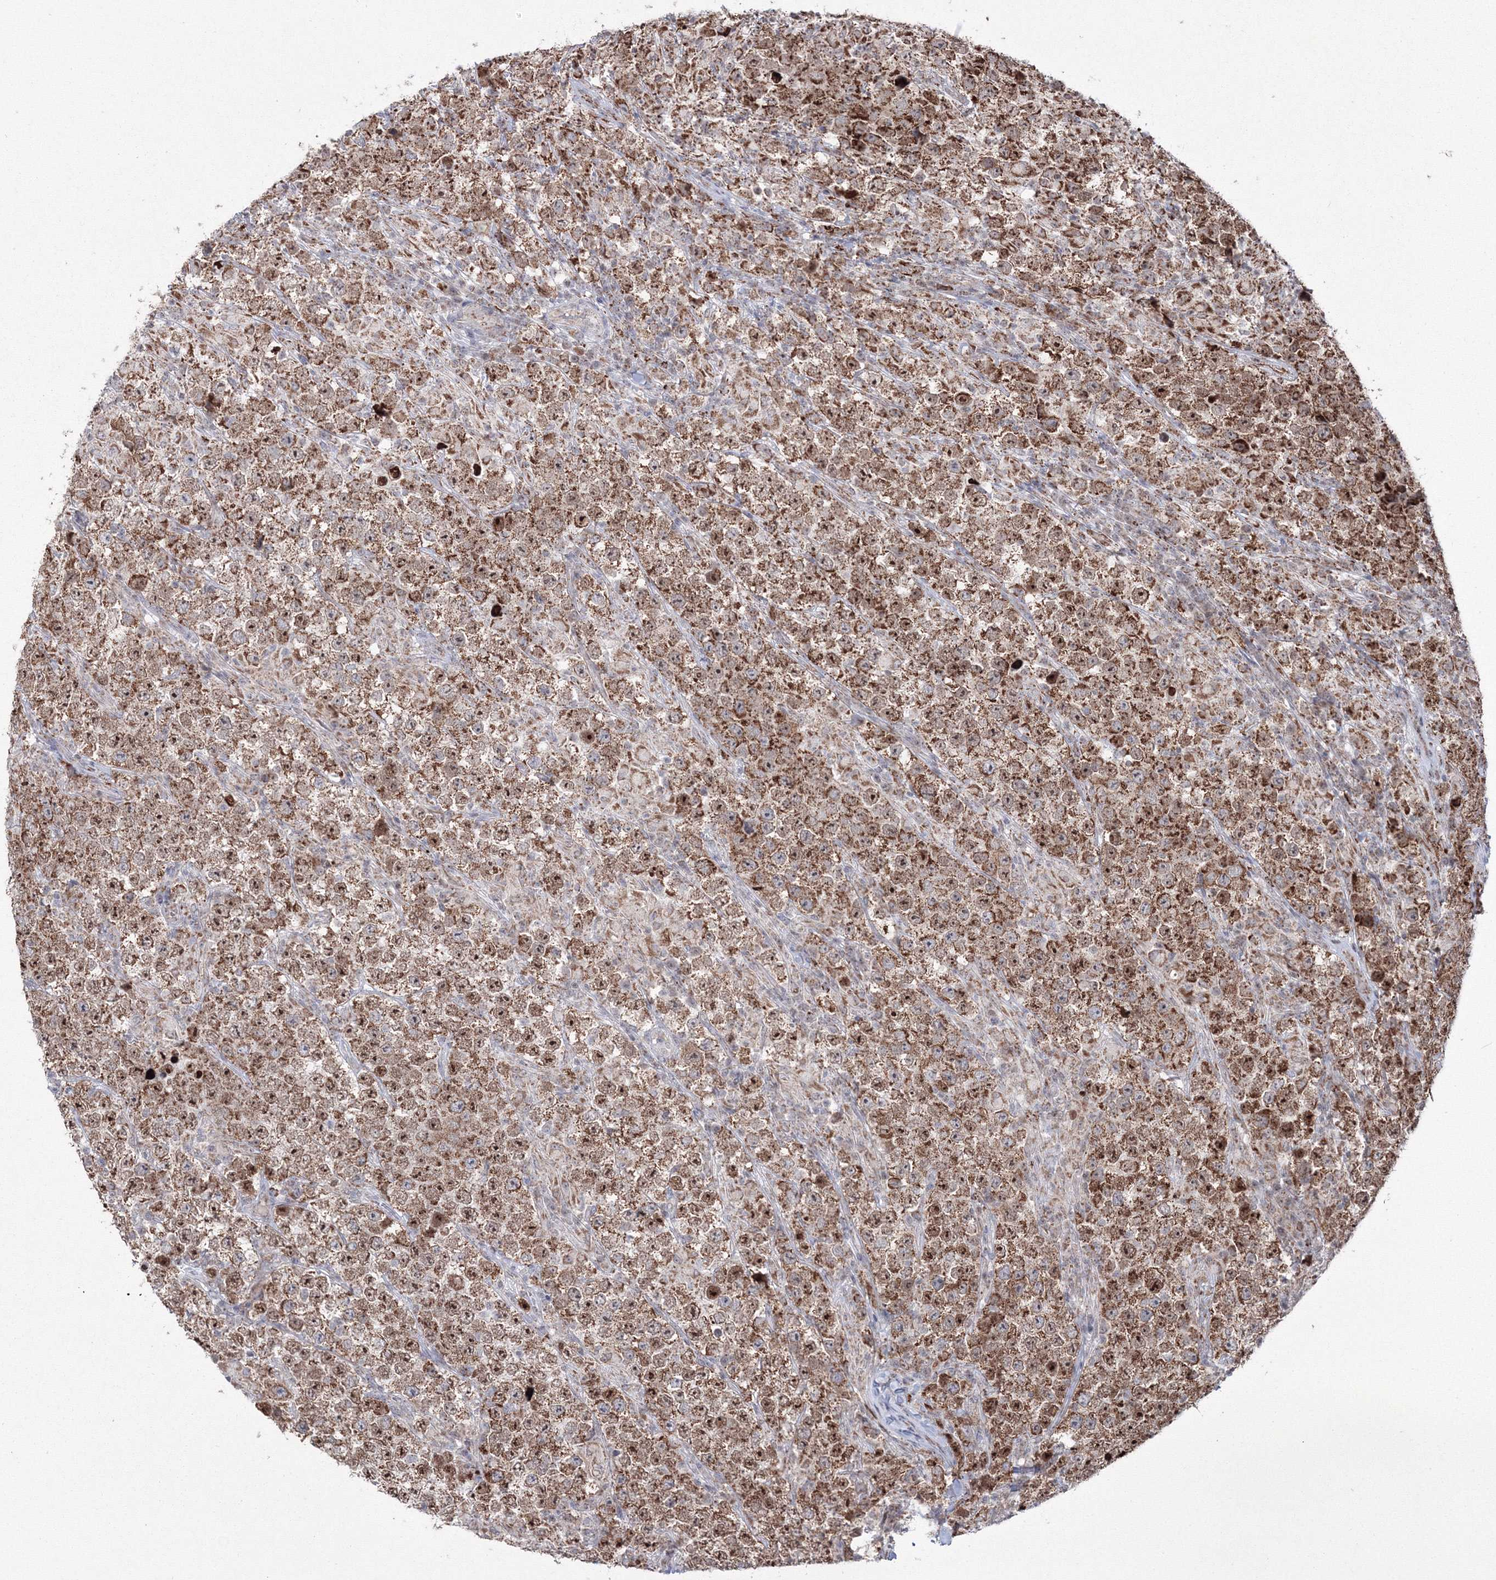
{"staining": {"intensity": "strong", "quantity": ">75%", "location": "cytoplasmic/membranous,nuclear"}, "tissue": "testis cancer", "cell_type": "Tumor cells", "image_type": "cancer", "snomed": [{"axis": "morphology", "description": "Normal tissue, NOS"}, {"axis": "morphology", "description": "Urothelial carcinoma, High grade"}, {"axis": "morphology", "description": "Seminoma, NOS"}, {"axis": "morphology", "description": "Carcinoma, Embryonal, NOS"}, {"axis": "topography", "description": "Urinary bladder"}, {"axis": "topography", "description": "Testis"}], "caption": "Testis cancer was stained to show a protein in brown. There is high levels of strong cytoplasmic/membranous and nuclear staining in about >75% of tumor cells.", "gene": "GRSF1", "patient": {"sex": "male", "age": 41}}